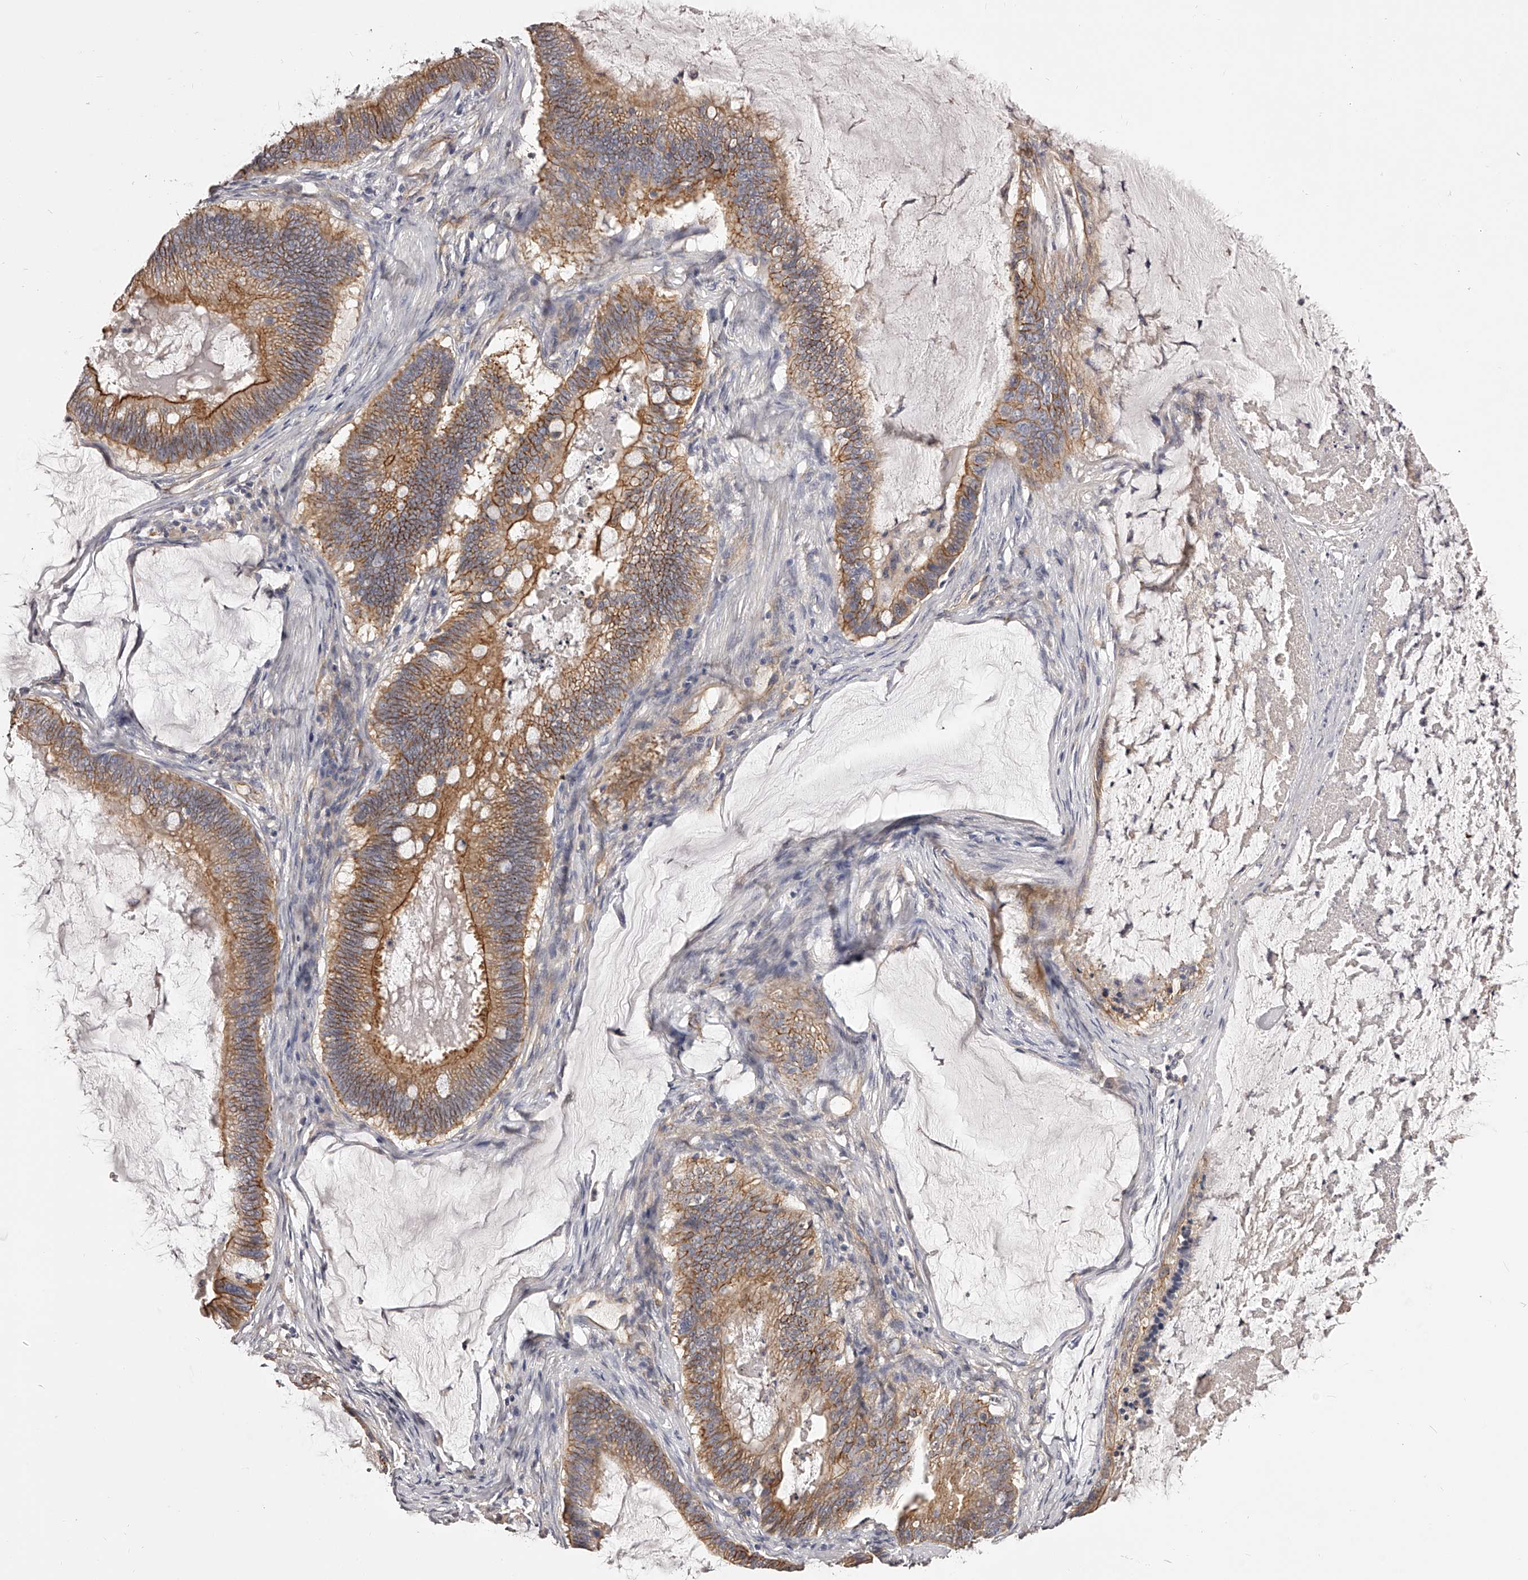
{"staining": {"intensity": "moderate", "quantity": ">75%", "location": "cytoplasmic/membranous"}, "tissue": "ovarian cancer", "cell_type": "Tumor cells", "image_type": "cancer", "snomed": [{"axis": "morphology", "description": "Cystadenocarcinoma, mucinous, NOS"}, {"axis": "topography", "description": "Ovary"}], "caption": "A brown stain labels moderate cytoplasmic/membranous expression of a protein in human ovarian cancer (mucinous cystadenocarcinoma) tumor cells.", "gene": "LTV1", "patient": {"sex": "female", "age": 61}}